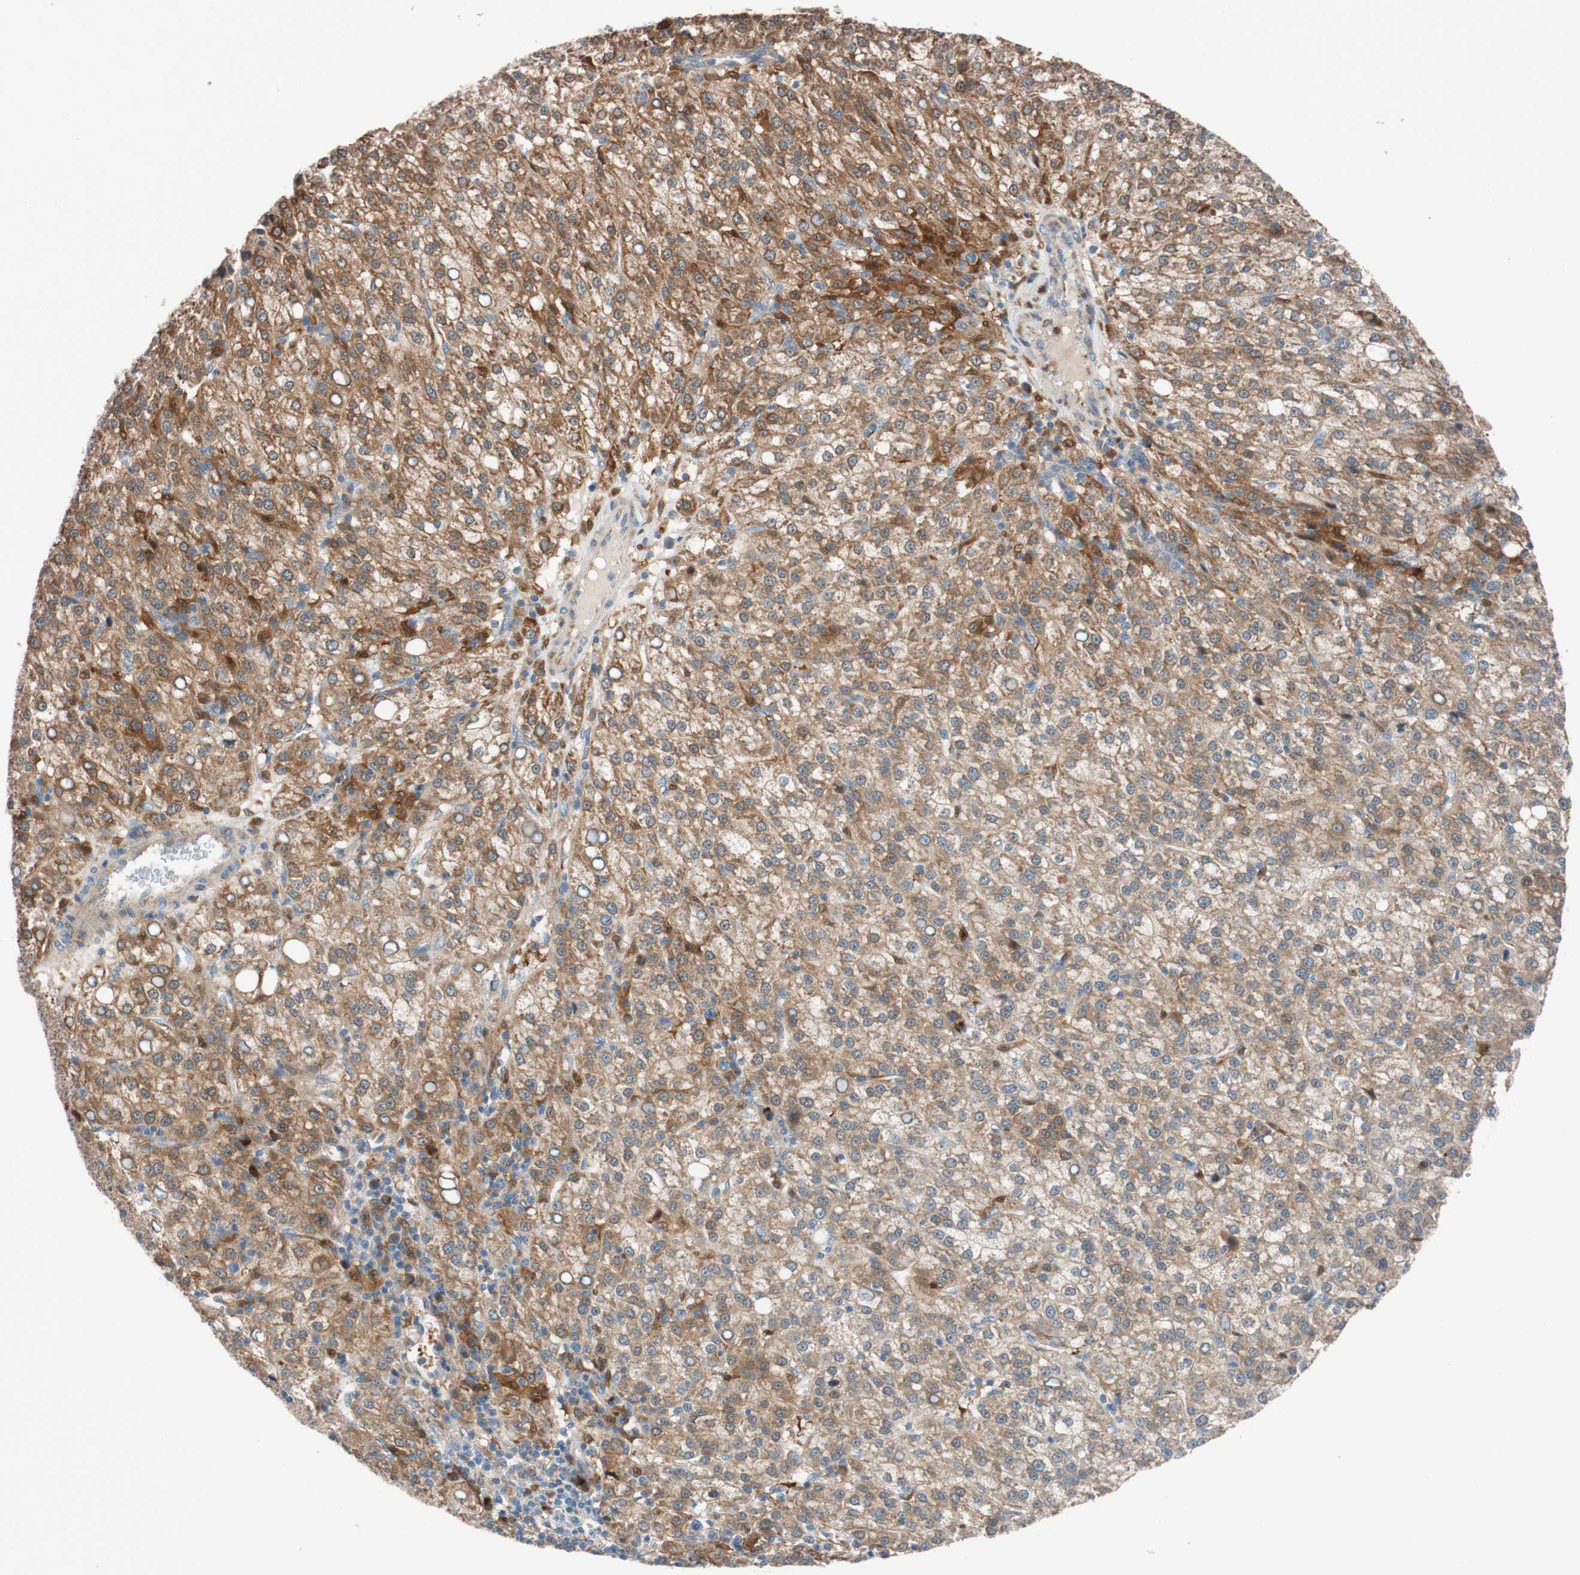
{"staining": {"intensity": "moderate", "quantity": ">75%", "location": "cytoplasmic/membranous"}, "tissue": "liver cancer", "cell_type": "Tumor cells", "image_type": "cancer", "snomed": [{"axis": "morphology", "description": "Carcinoma, Hepatocellular, NOS"}, {"axis": "topography", "description": "Liver"}], "caption": "Tumor cells display medium levels of moderate cytoplasmic/membranous expression in about >75% of cells in liver hepatocellular carcinoma. The protein of interest is stained brown, and the nuclei are stained in blue (DAB (3,3'-diaminobenzidine) IHC with brightfield microscopy, high magnification).", "gene": "FAAH", "patient": {"sex": "female", "age": 58}}